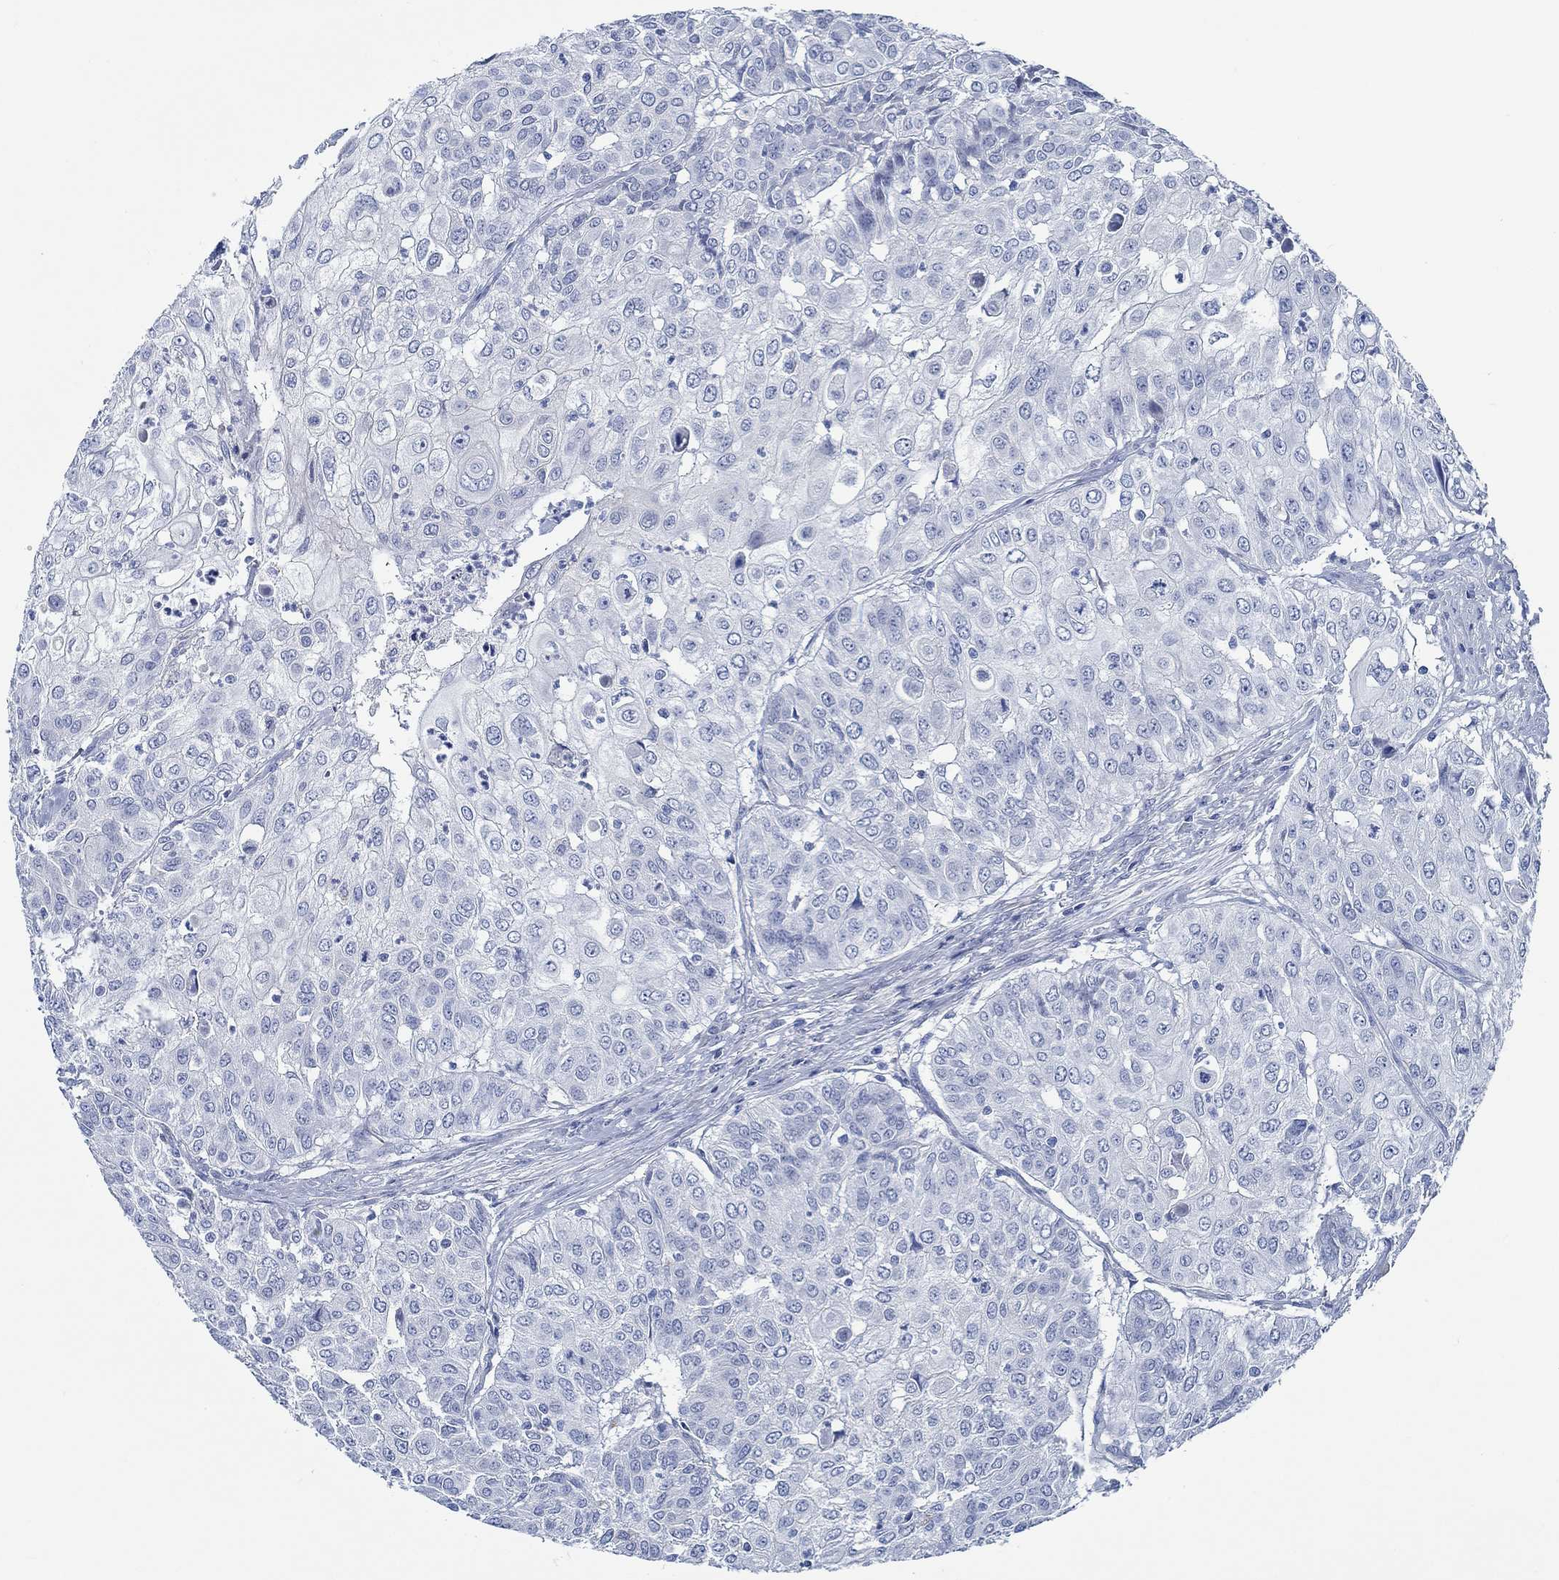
{"staining": {"intensity": "negative", "quantity": "none", "location": "none"}, "tissue": "urothelial cancer", "cell_type": "Tumor cells", "image_type": "cancer", "snomed": [{"axis": "morphology", "description": "Urothelial carcinoma, High grade"}, {"axis": "topography", "description": "Urinary bladder"}], "caption": "The image demonstrates no staining of tumor cells in urothelial cancer.", "gene": "SVEP1", "patient": {"sex": "female", "age": 79}}